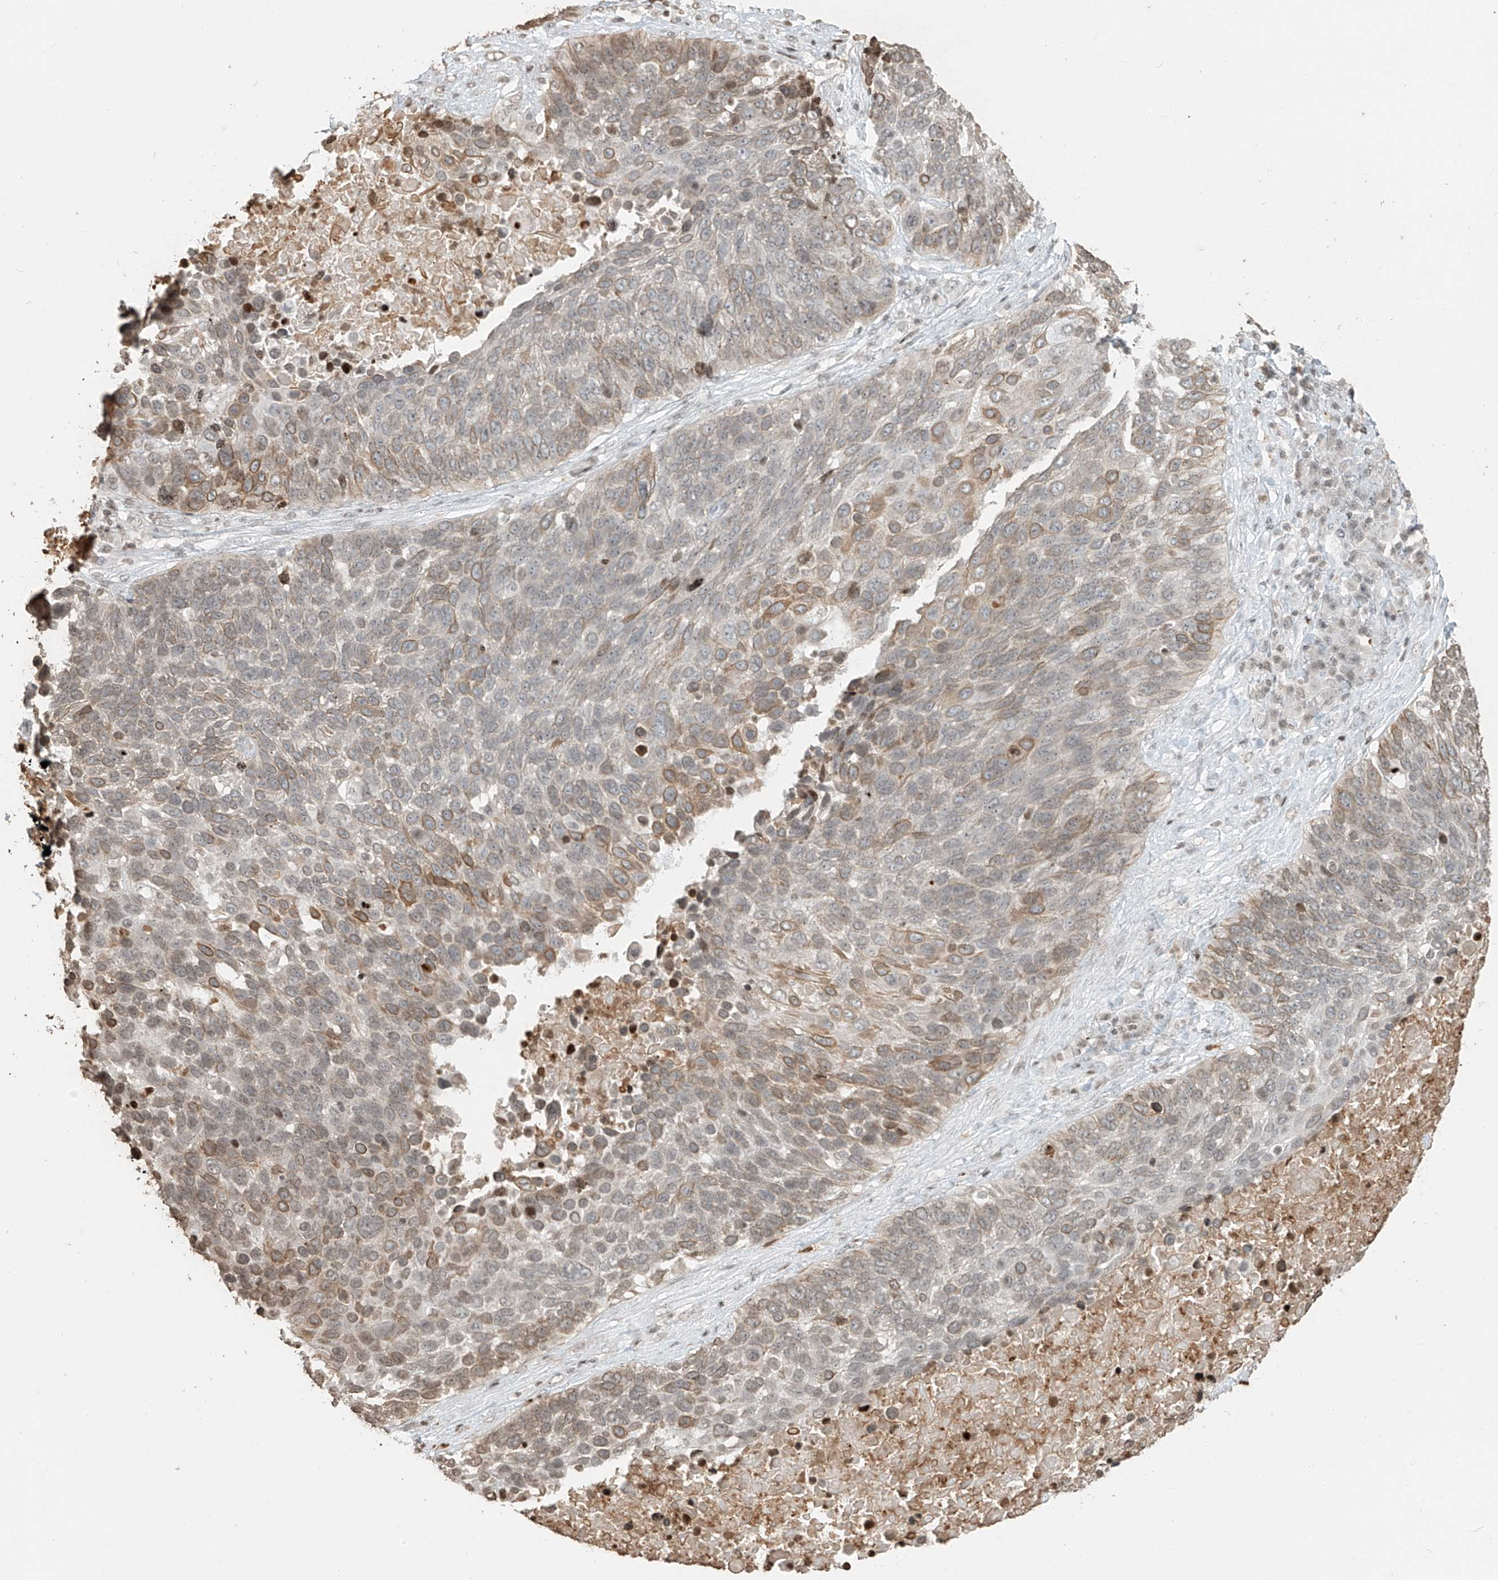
{"staining": {"intensity": "moderate", "quantity": "25%-75%", "location": "cytoplasmic/membranous,nuclear"}, "tissue": "lung cancer", "cell_type": "Tumor cells", "image_type": "cancer", "snomed": [{"axis": "morphology", "description": "Squamous cell carcinoma, NOS"}, {"axis": "topography", "description": "Lung"}], "caption": "Protein staining by IHC shows moderate cytoplasmic/membranous and nuclear staining in approximately 25%-75% of tumor cells in lung squamous cell carcinoma. (brown staining indicates protein expression, while blue staining denotes nuclei).", "gene": "C17orf58", "patient": {"sex": "male", "age": 66}}